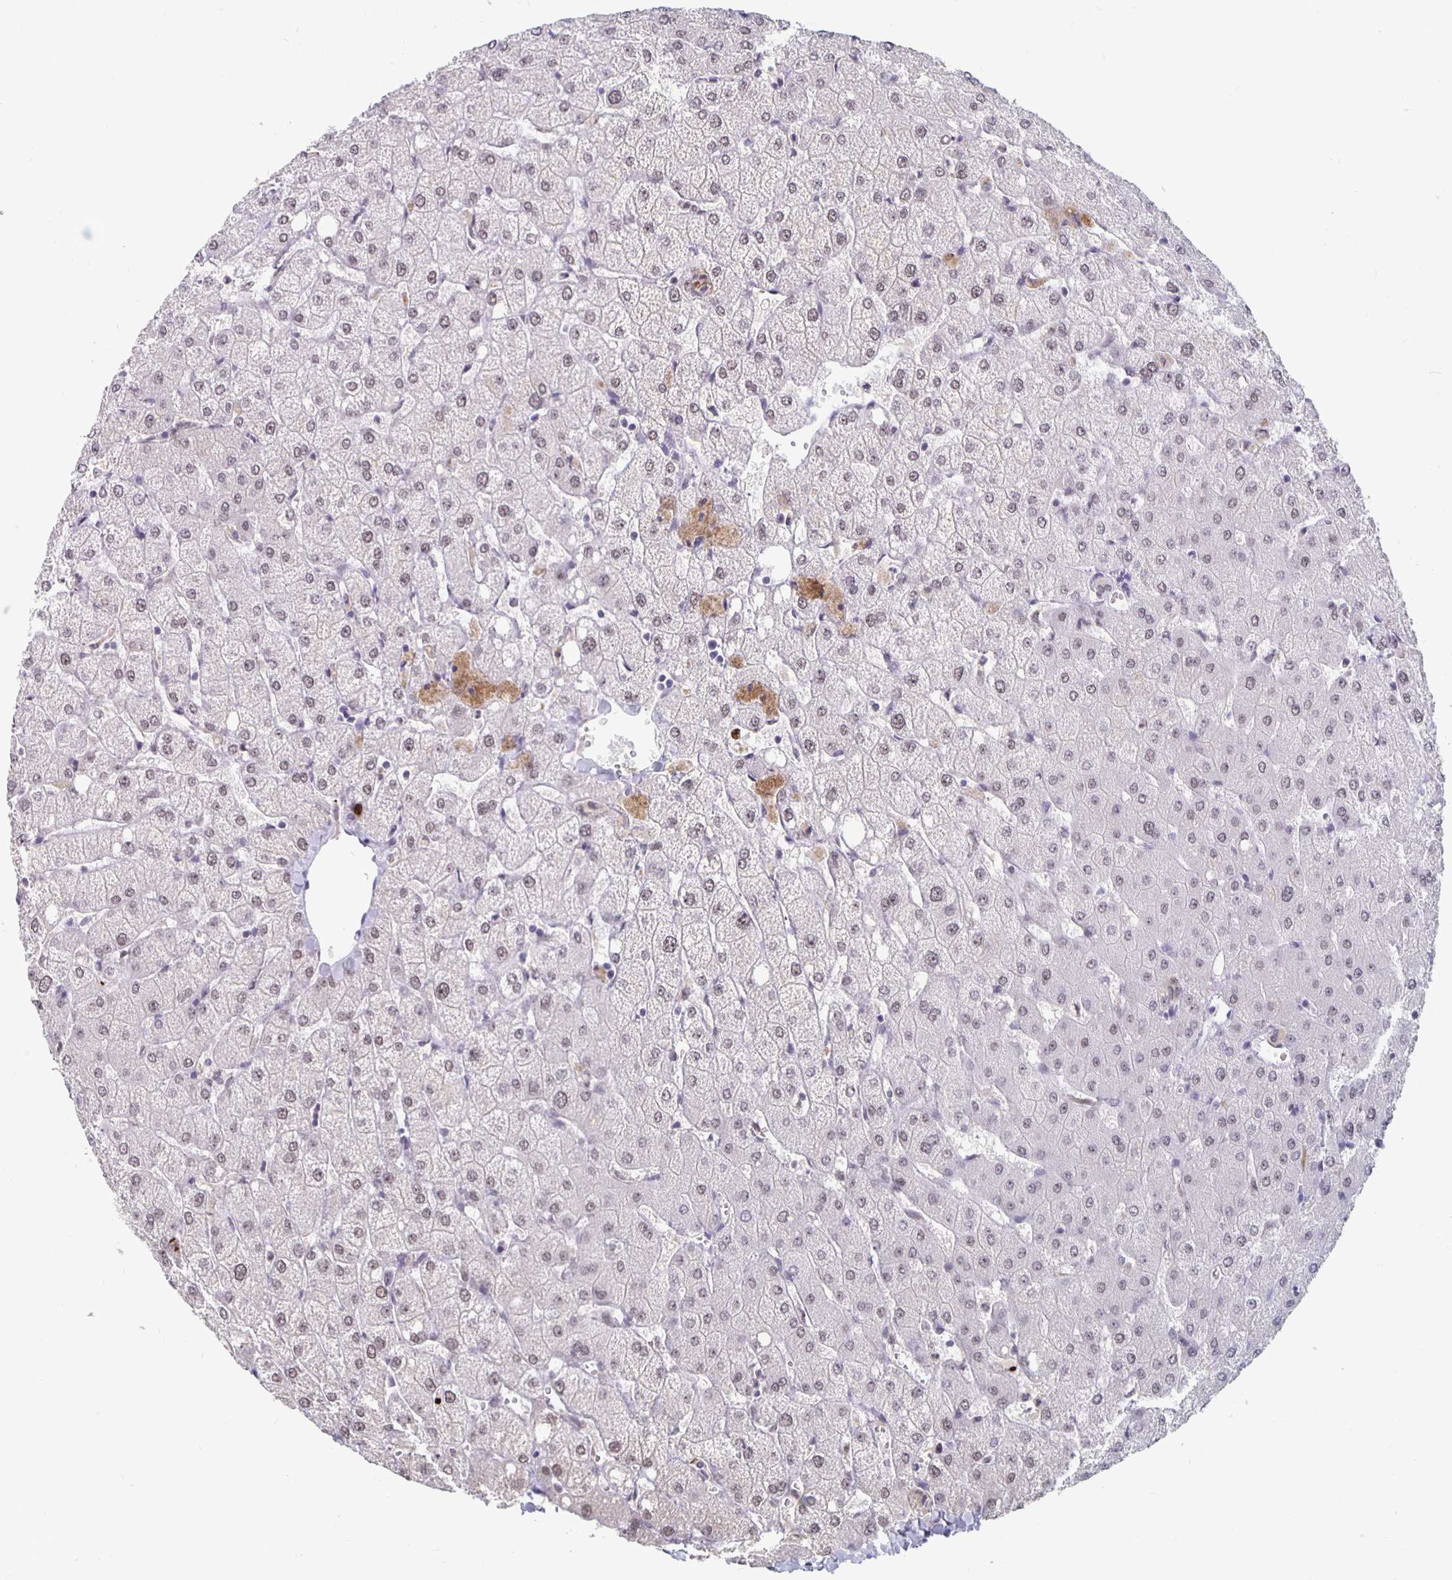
{"staining": {"intensity": "weak", "quantity": "25%-75%", "location": "cytoplasmic/membranous,nuclear"}, "tissue": "liver", "cell_type": "Cholangiocytes", "image_type": "normal", "snomed": [{"axis": "morphology", "description": "Normal tissue, NOS"}, {"axis": "topography", "description": "Liver"}], "caption": "Protein staining of normal liver demonstrates weak cytoplasmic/membranous,nuclear positivity in approximately 25%-75% of cholangiocytes. The protein of interest is stained brown, and the nuclei are stained in blue (DAB (3,3'-diaminobenzidine) IHC with brightfield microscopy, high magnification).", "gene": "ZNF691", "patient": {"sex": "female", "age": 54}}